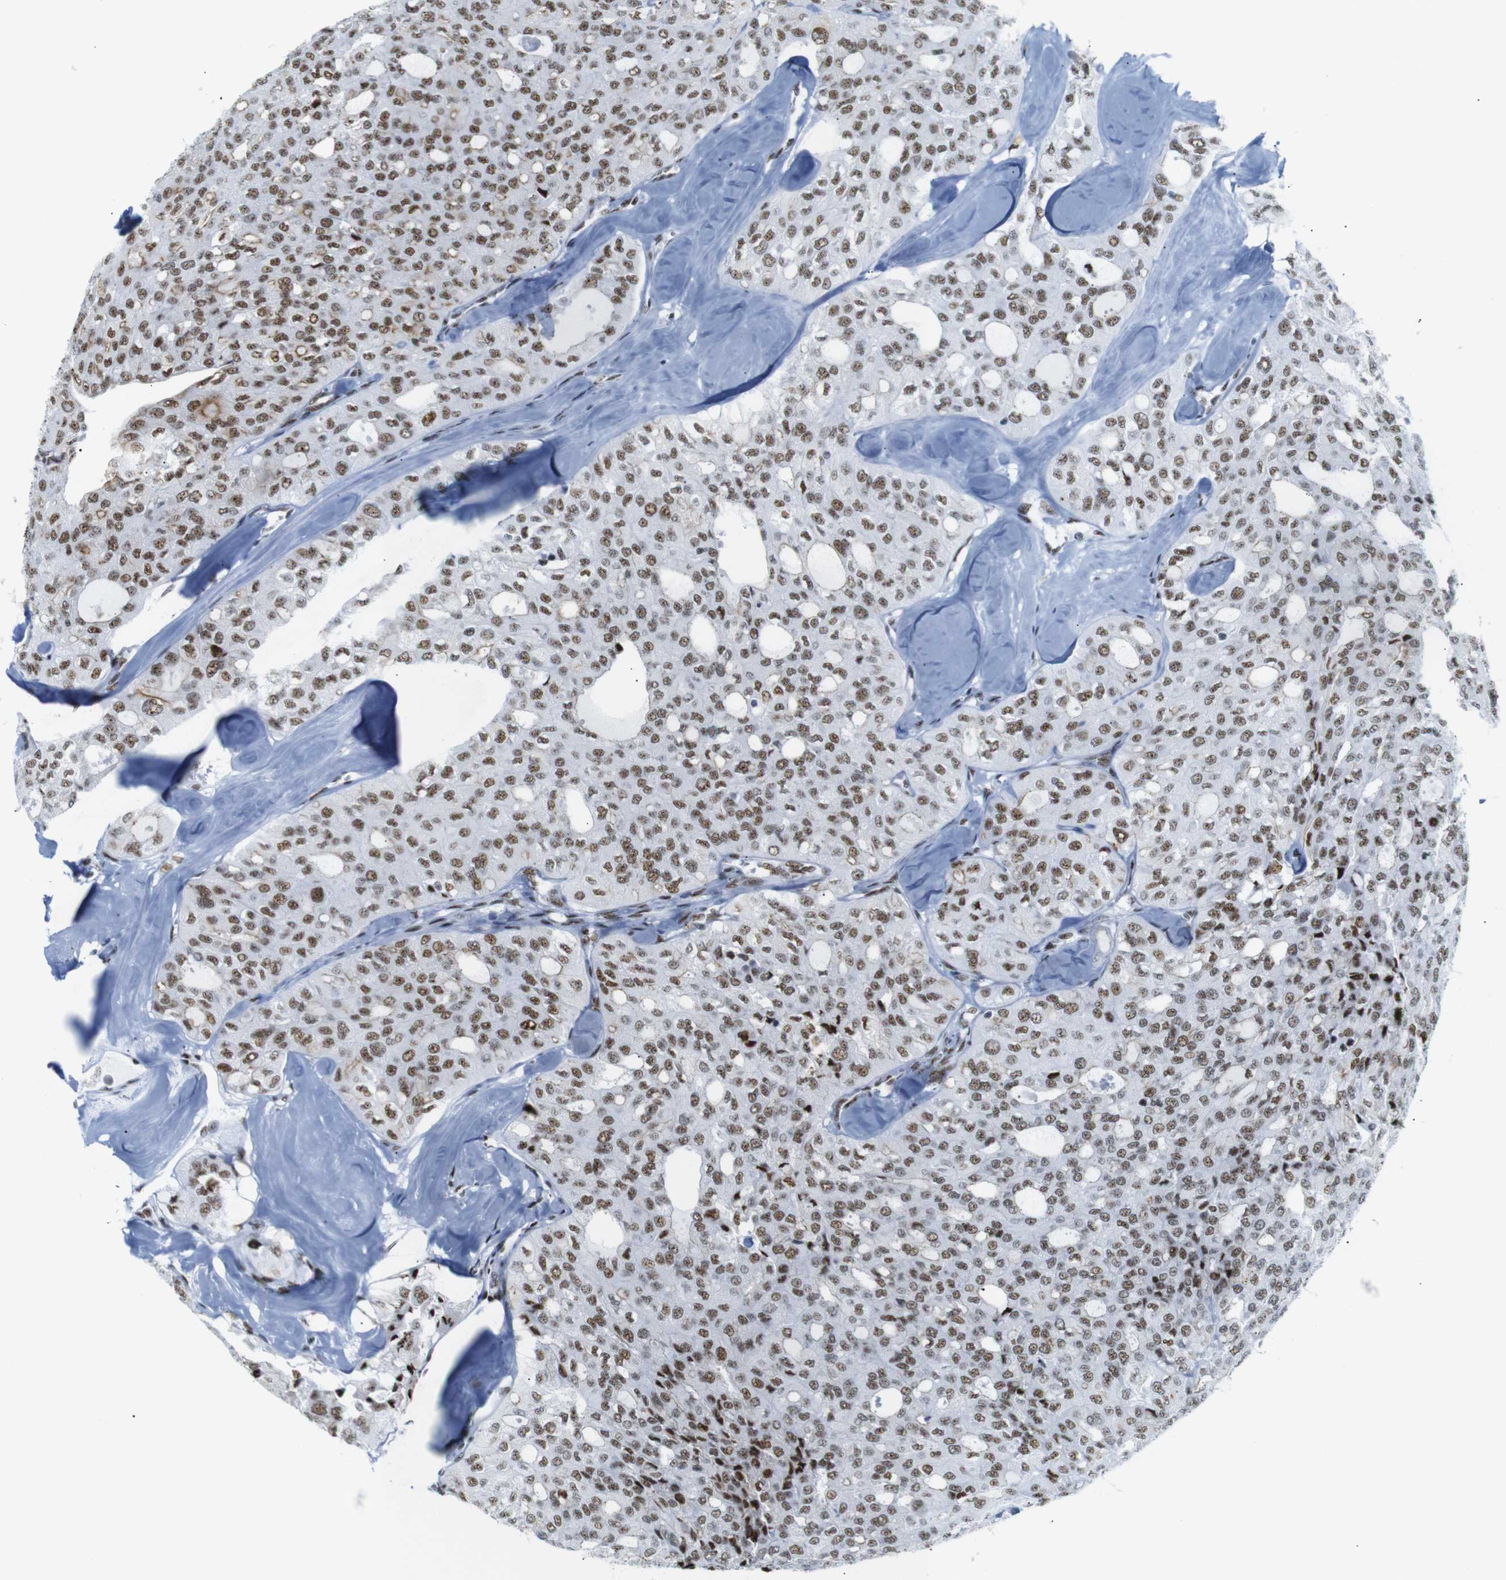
{"staining": {"intensity": "moderate", "quantity": ">75%", "location": "nuclear"}, "tissue": "thyroid cancer", "cell_type": "Tumor cells", "image_type": "cancer", "snomed": [{"axis": "morphology", "description": "Follicular adenoma carcinoma, NOS"}, {"axis": "topography", "description": "Thyroid gland"}], "caption": "About >75% of tumor cells in thyroid follicular adenoma carcinoma demonstrate moderate nuclear protein staining as visualized by brown immunohistochemical staining.", "gene": "TRA2B", "patient": {"sex": "male", "age": 75}}